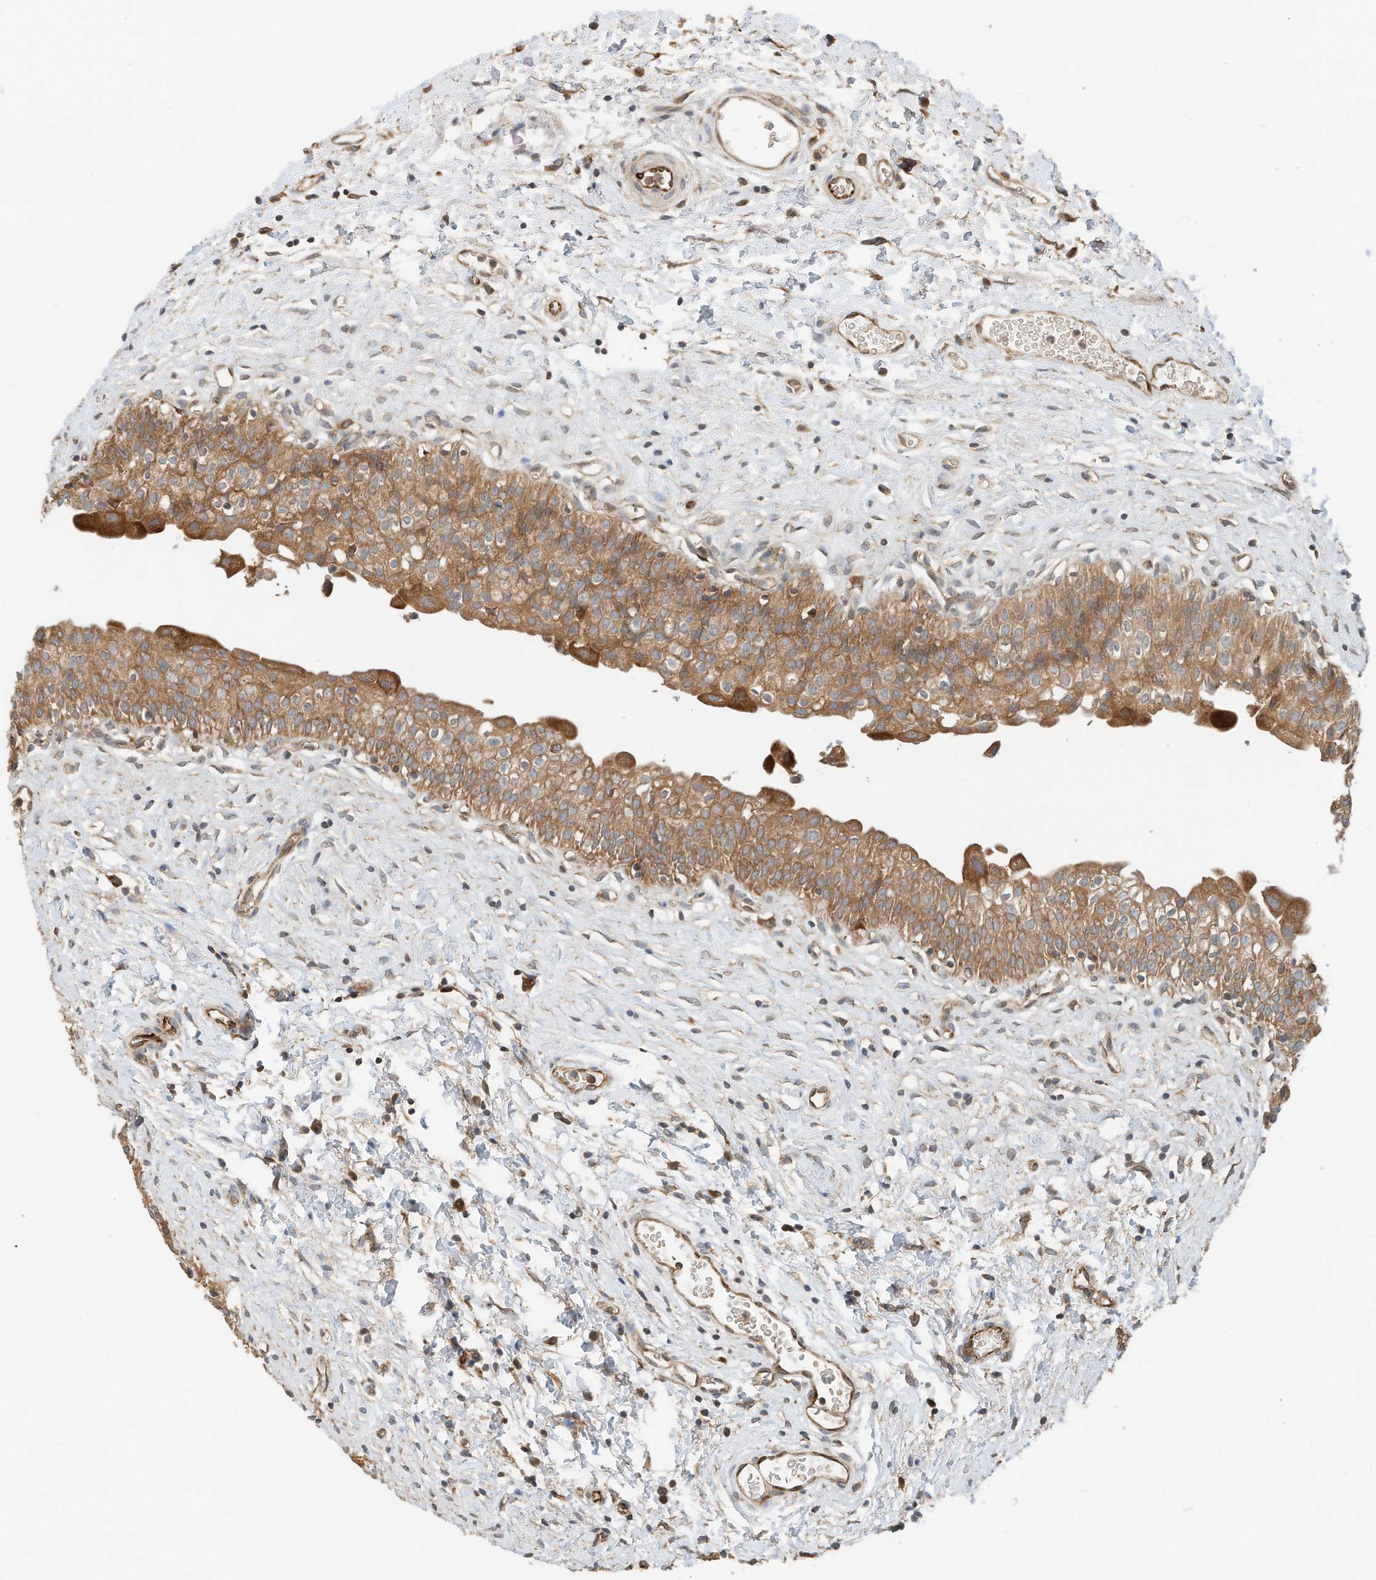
{"staining": {"intensity": "moderate", "quantity": ">75%", "location": "cytoplasmic/membranous"}, "tissue": "urinary bladder", "cell_type": "Urothelial cells", "image_type": "normal", "snomed": [{"axis": "morphology", "description": "Normal tissue, NOS"}, {"axis": "topography", "description": "Urinary bladder"}], "caption": "Immunohistochemical staining of unremarkable human urinary bladder demonstrates >75% levels of moderate cytoplasmic/membranous protein staining in approximately >75% of urothelial cells. Nuclei are stained in blue.", "gene": "CPAMD8", "patient": {"sex": "male", "age": 51}}